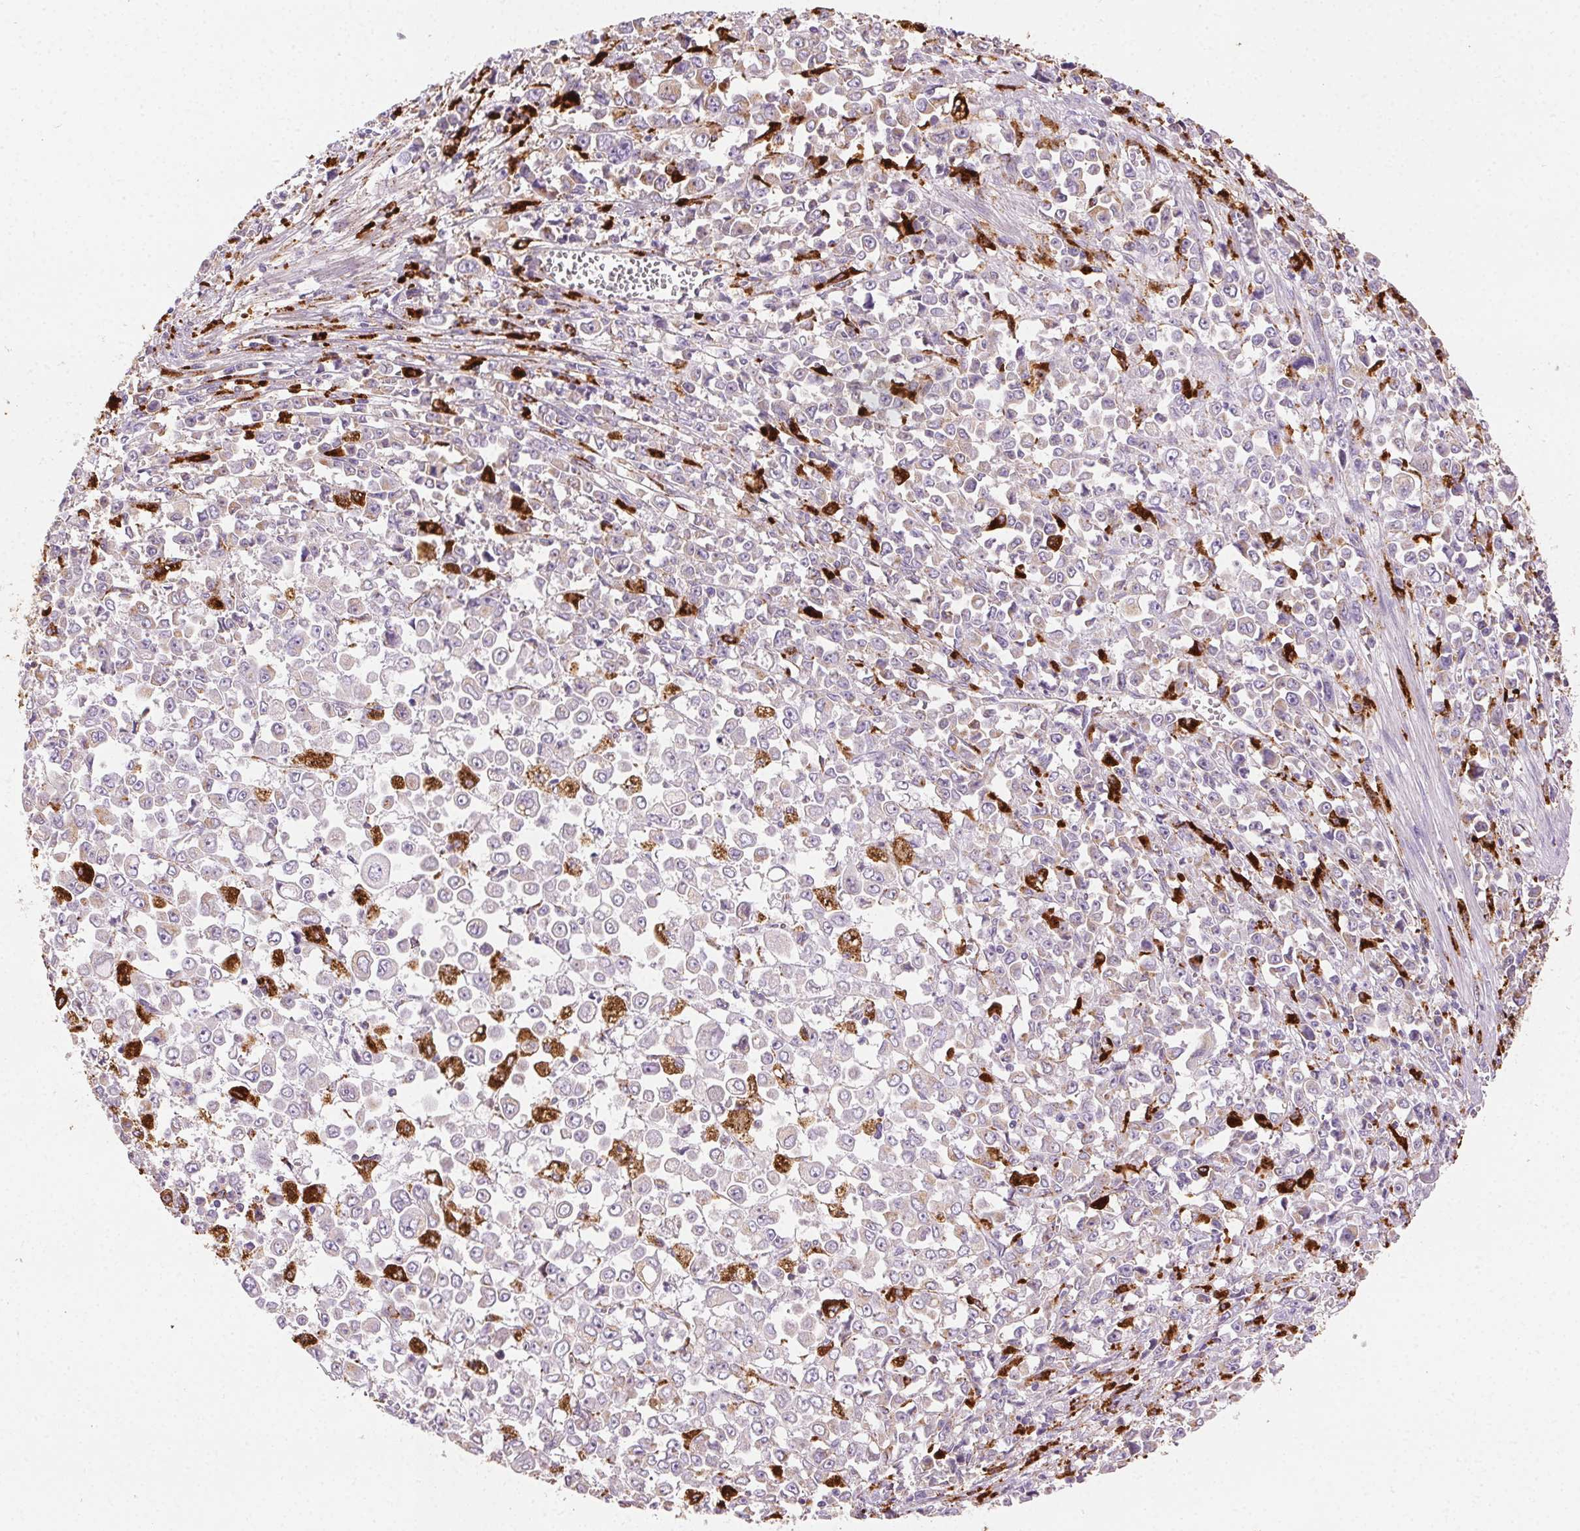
{"staining": {"intensity": "weak", "quantity": "<25%", "location": "cytoplasmic/membranous"}, "tissue": "stomach cancer", "cell_type": "Tumor cells", "image_type": "cancer", "snomed": [{"axis": "morphology", "description": "Adenocarcinoma, NOS"}, {"axis": "topography", "description": "Stomach, upper"}], "caption": "Immunohistochemistry (IHC) of human stomach cancer shows no positivity in tumor cells.", "gene": "SCPEP1", "patient": {"sex": "male", "age": 70}}